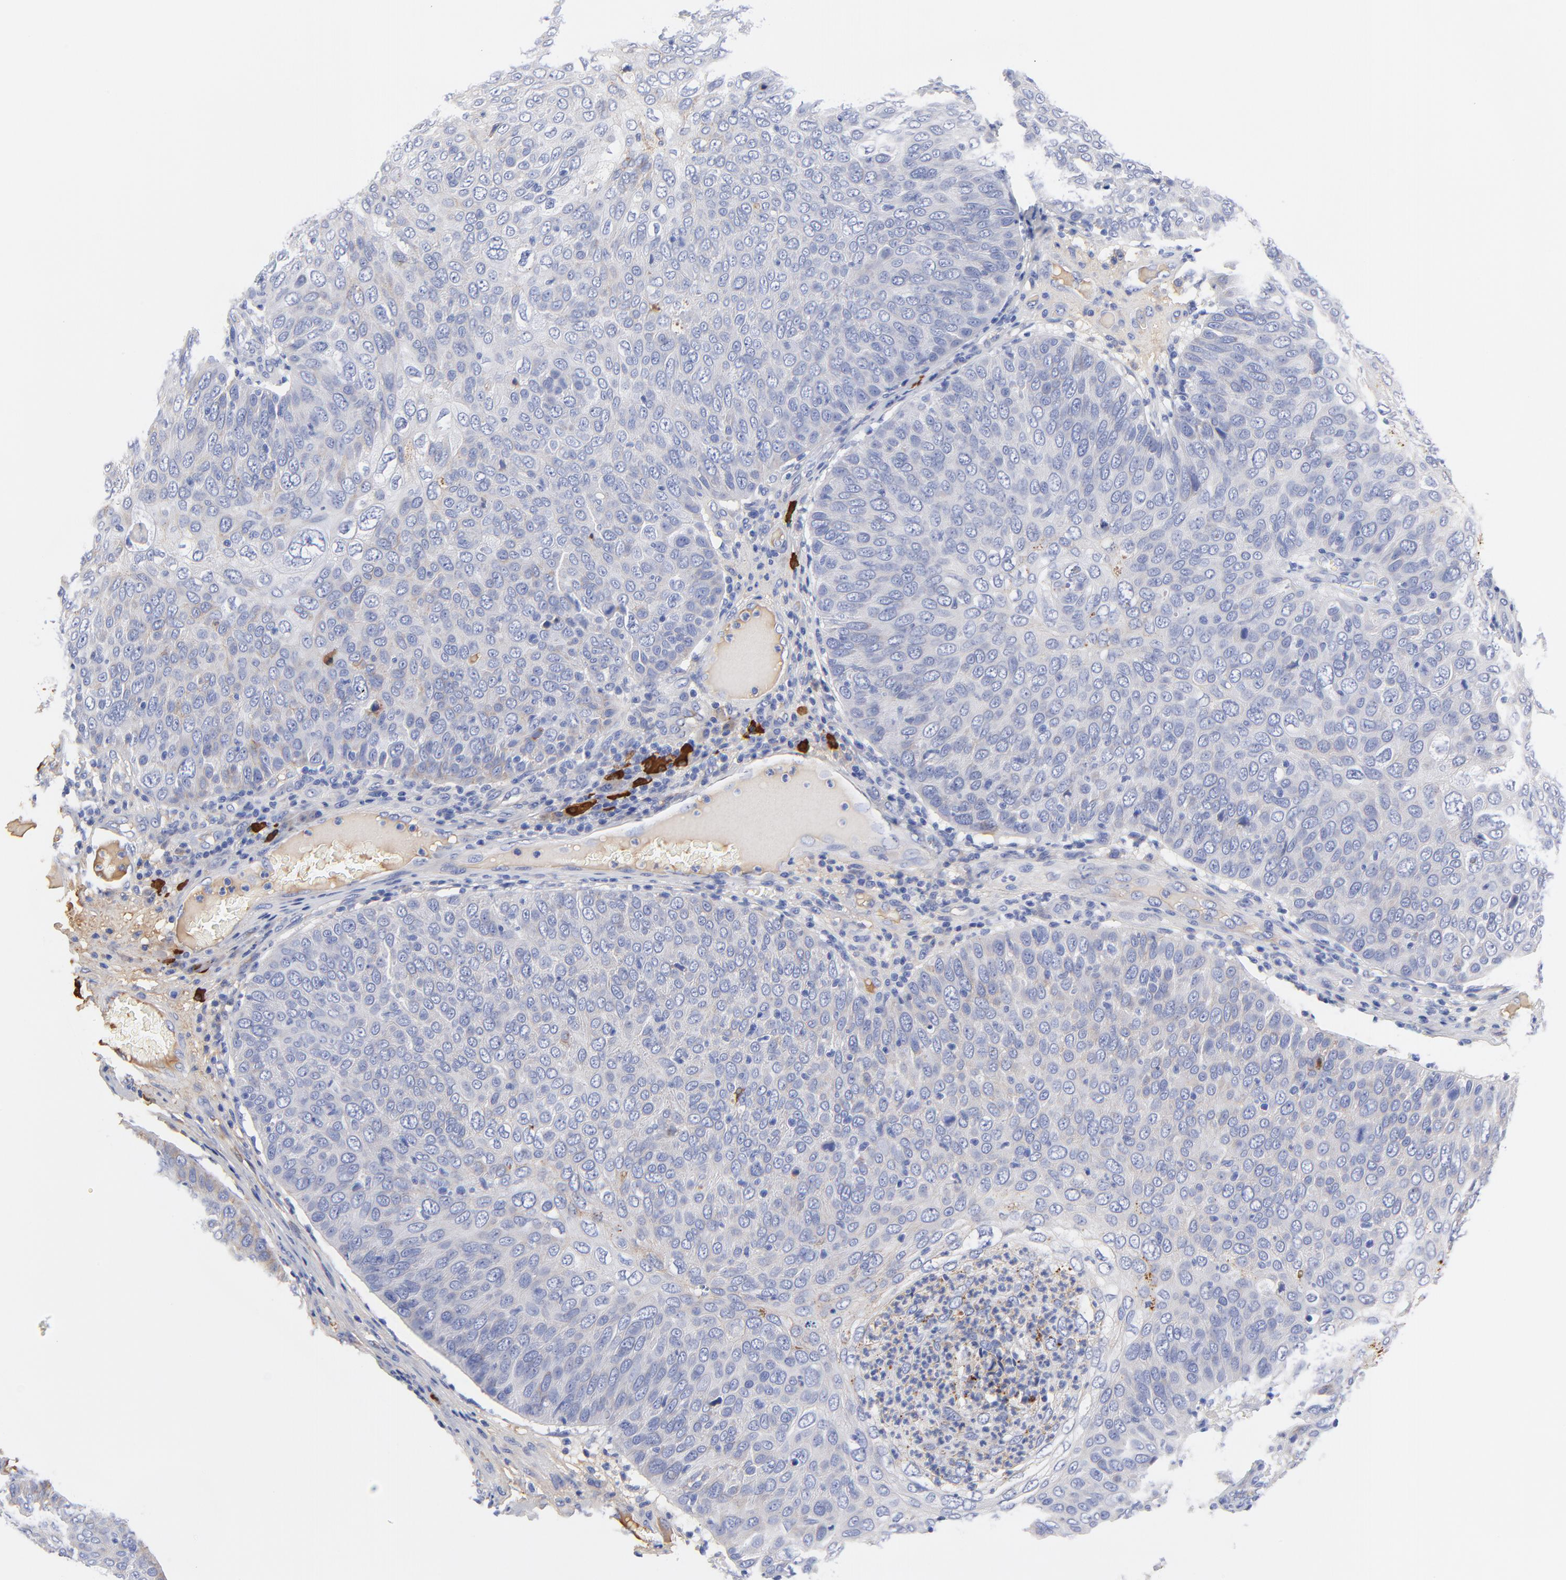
{"staining": {"intensity": "weak", "quantity": "<25%", "location": "cytoplasmic/membranous"}, "tissue": "skin cancer", "cell_type": "Tumor cells", "image_type": "cancer", "snomed": [{"axis": "morphology", "description": "Squamous cell carcinoma, NOS"}, {"axis": "topography", "description": "Skin"}], "caption": "Human skin cancer stained for a protein using immunohistochemistry (IHC) reveals no staining in tumor cells.", "gene": "IGLV3-10", "patient": {"sex": "male", "age": 87}}